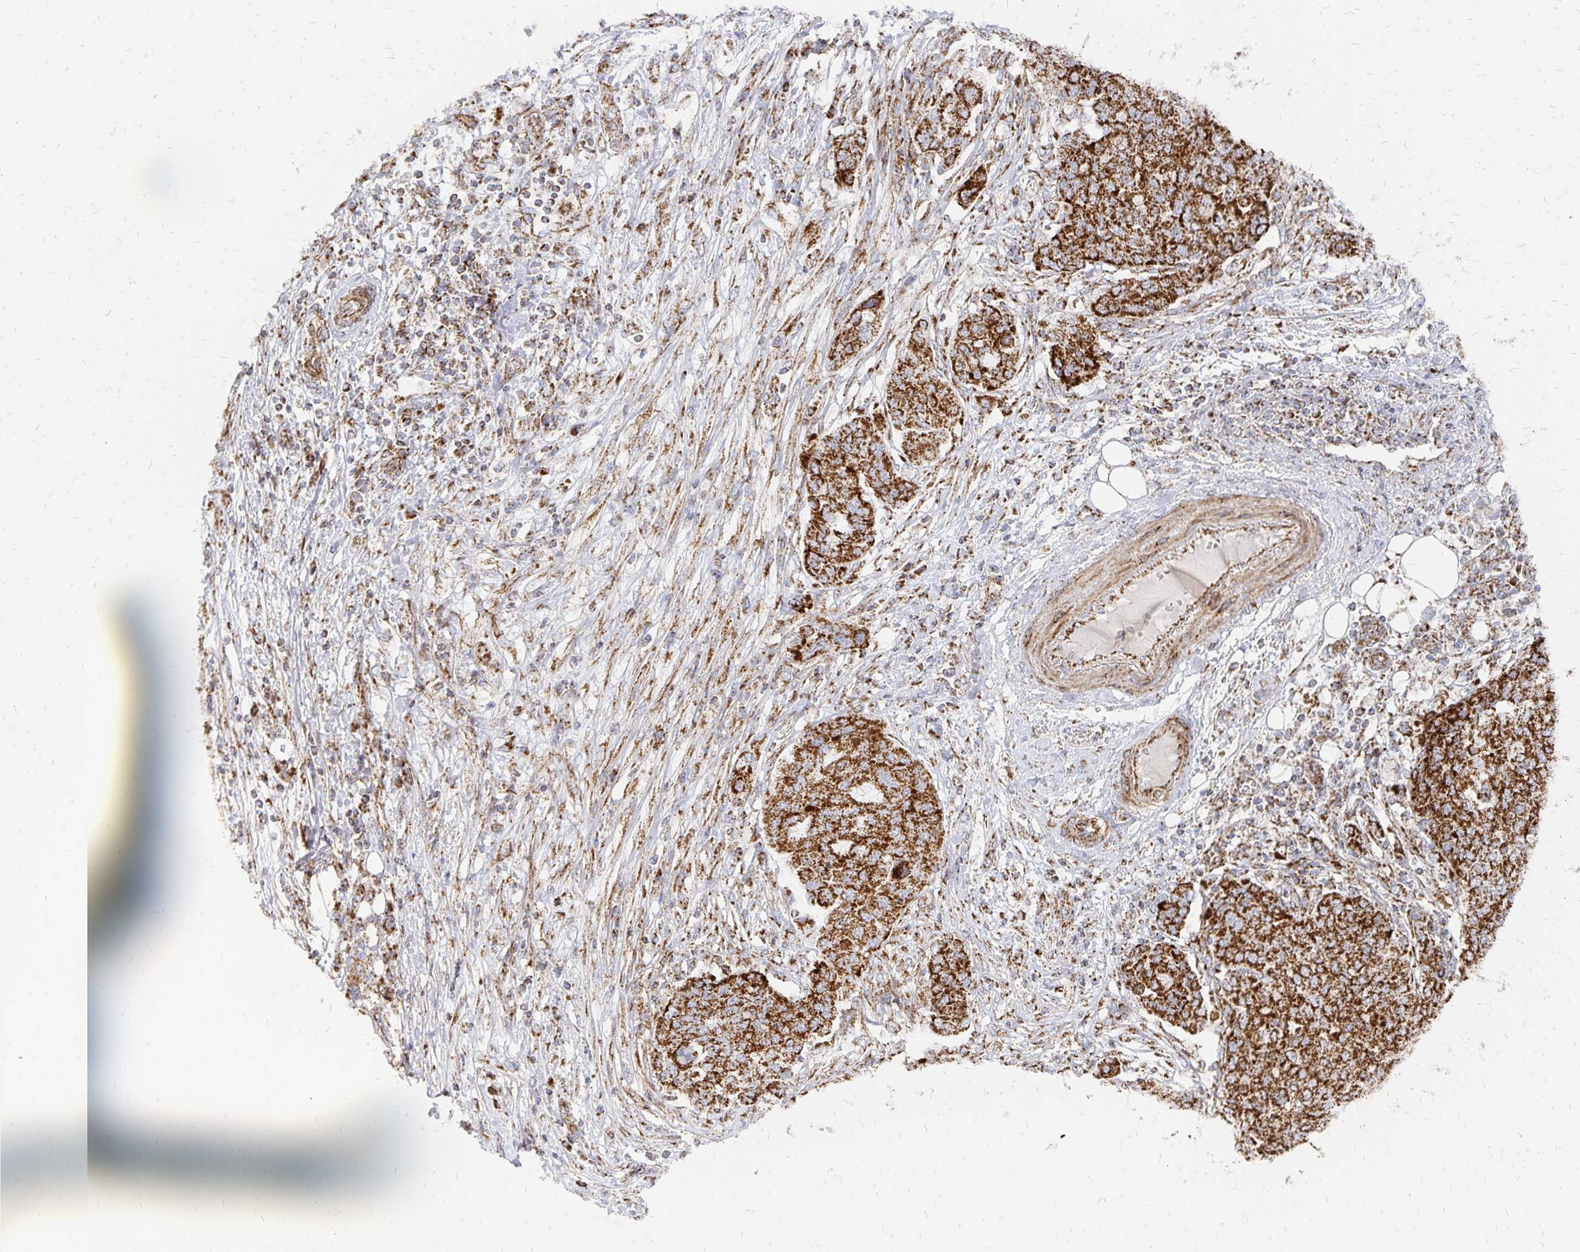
{"staining": {"intensity": "strong", "quantity": ">75%", "location": "cytoplasmic/membranous"}, "tissue": "ovarian cancer", "cell_type": "Tumor cells", "image_type": "cancer", "snomed": [{"axis": "morphology", "description": "Cystadenocarcinoma, serous, NOS"}, {"axis": "topography", "description": "Soft tissue"}, {"axis": "topography", "description": "Ovary"}], "caption": "Ovarian cancer (serous cystadenocarcinoma) stained for a protein exhibits strong cytoplasmic/membranous positivity in tumor cells.", "gene": "STOML2", "patient": {"sex": "female", "age": 57}}